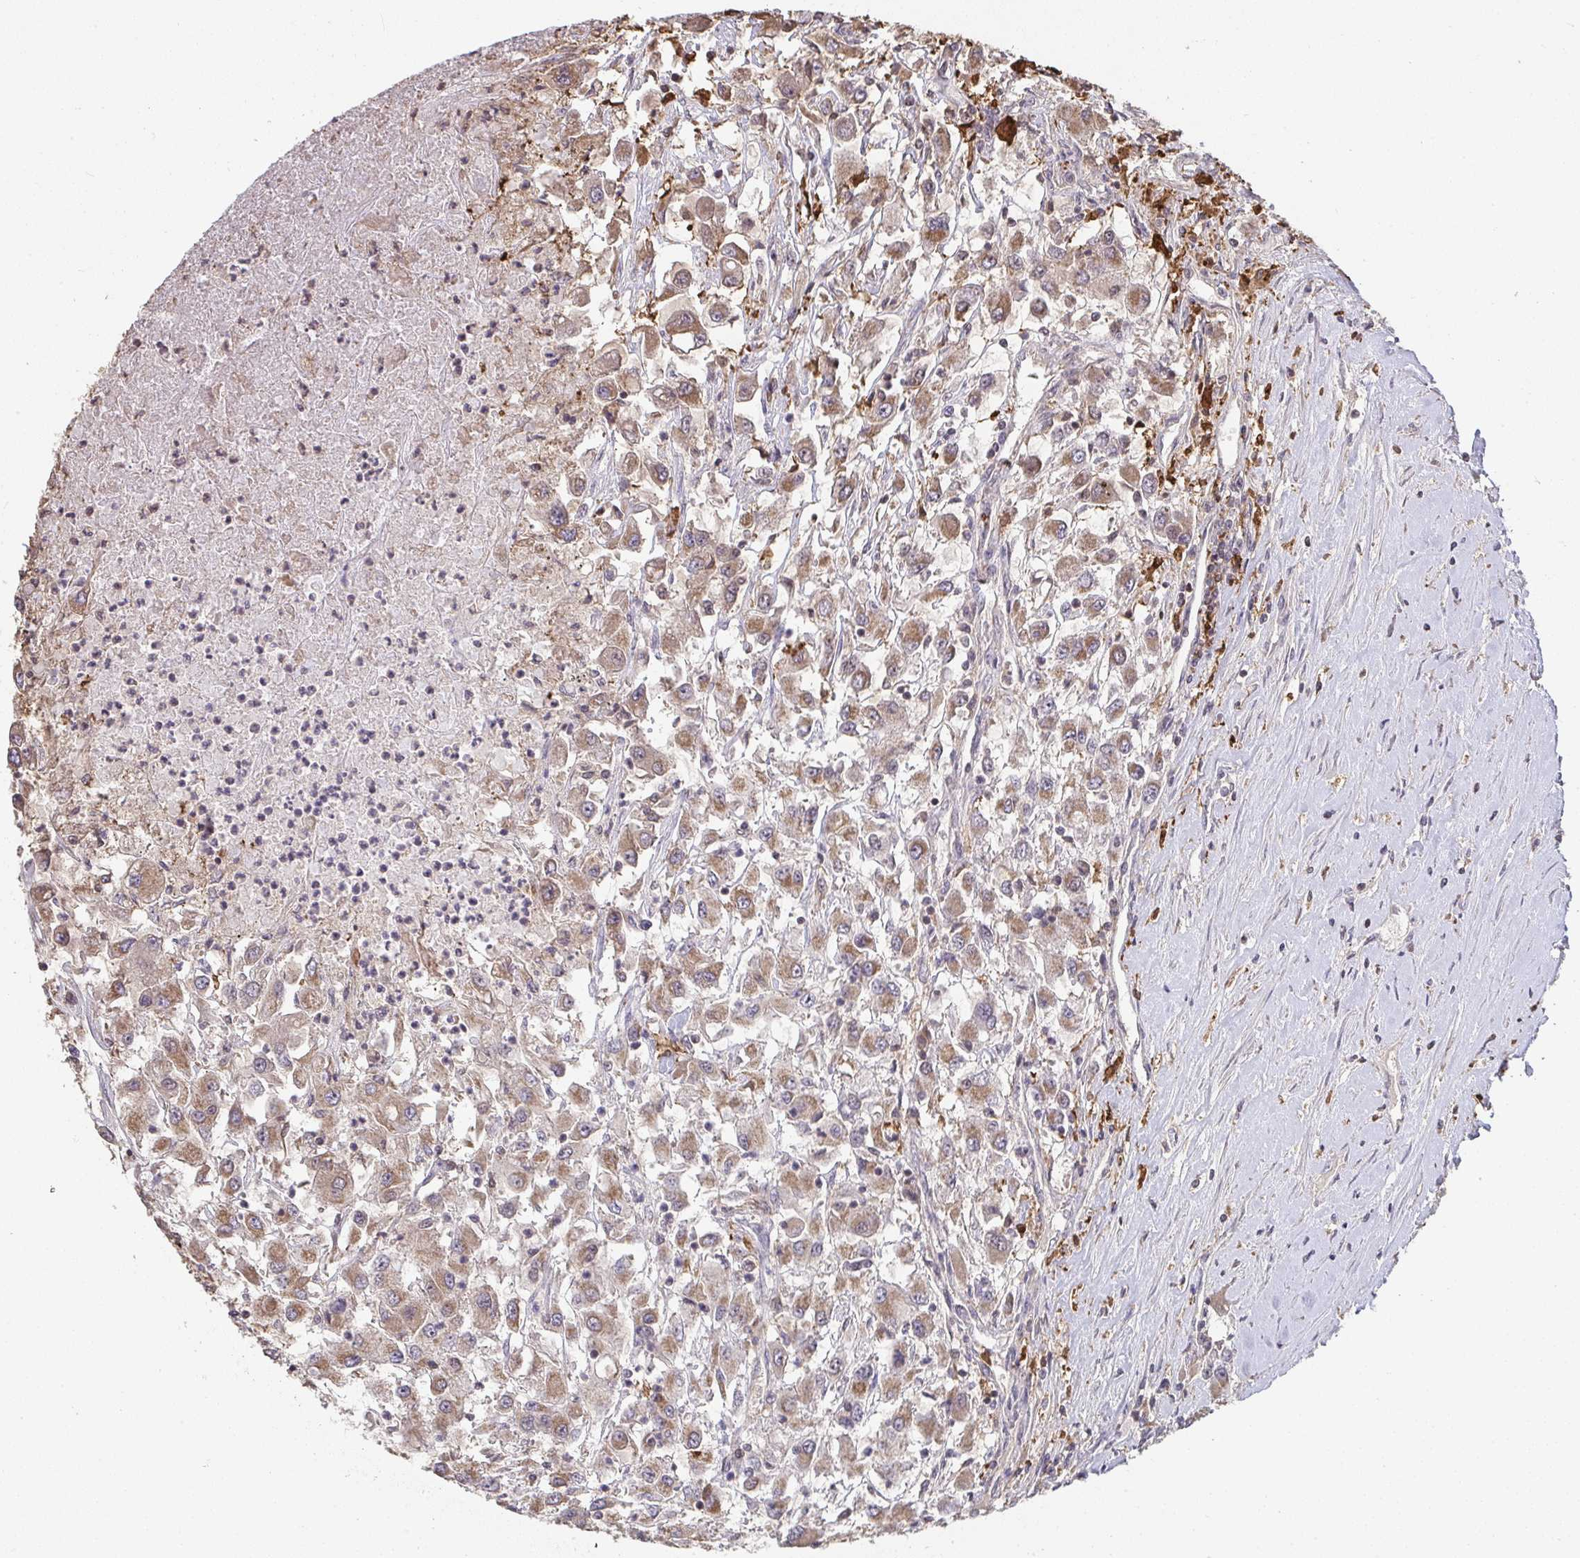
{"staining": {"intensity": "moderate", "quantity": ">75%", "location": "cytoplasmic/membranous"}, "tissue": "renal cancer", "cell_type": "Tumor cells", "image_type": "cancer", "snomed": [{"axis": "morphology", "description": "Adenocarcinoma, NOS"}, {"axis": "topography", "description": "Kidney"}], "caption": "Tumor cells exhibit medium levels of moderate cytoplasmic/membranous expression in approximately >75% of cells in human renal cancer.", "gene": "SAP30", "patient": {"sex": "female", "age": 67}}